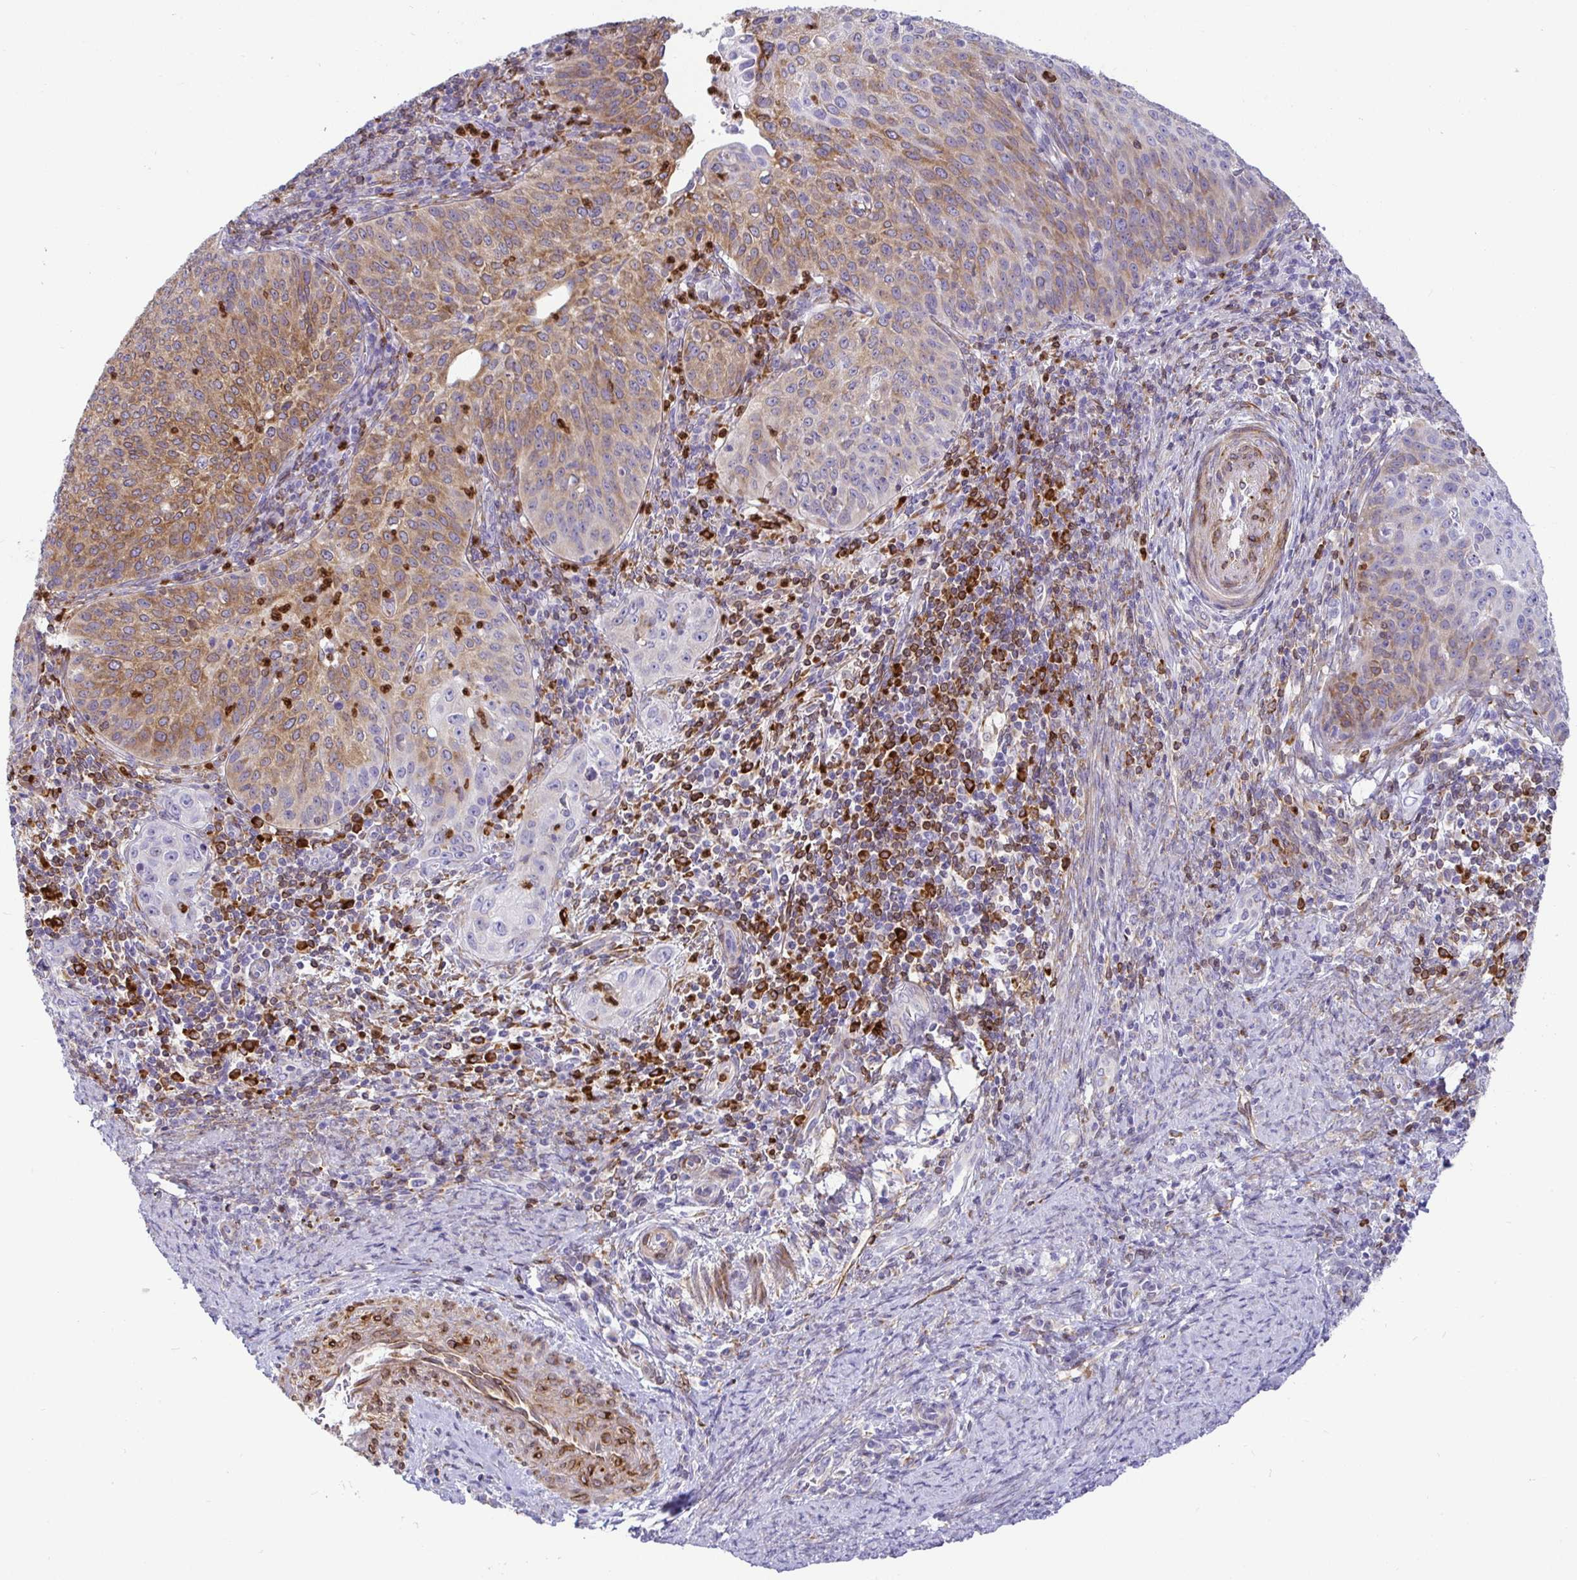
{"staining": {"intensity": "moderate", "quantity": "25%-75%", "location": "cytoplasmic/membranous"}, "tissue": "cervical cancer", "cell_type": "Tumor cells", "image_type": "cancer", "snomed": [{"axis": "morphology", "description": "Squamous cell carcinoma, NOS"}, {"axis": "topography", "description": "Cervix"}], "caption": "Immunohistochemistry histopathology image of neoplastic tissue: human cervical squamous cell carcinoma stained using immunohistochemistry (IHC) demonstrates medium levels of moderate protein expression localized specifically in the cytoplasmic/membranous of tumor cells, appearing as a cytoplasmic/membranous brown color.", "gene": "TP53I11", "patient": {"sex": "female", "age": 30}}